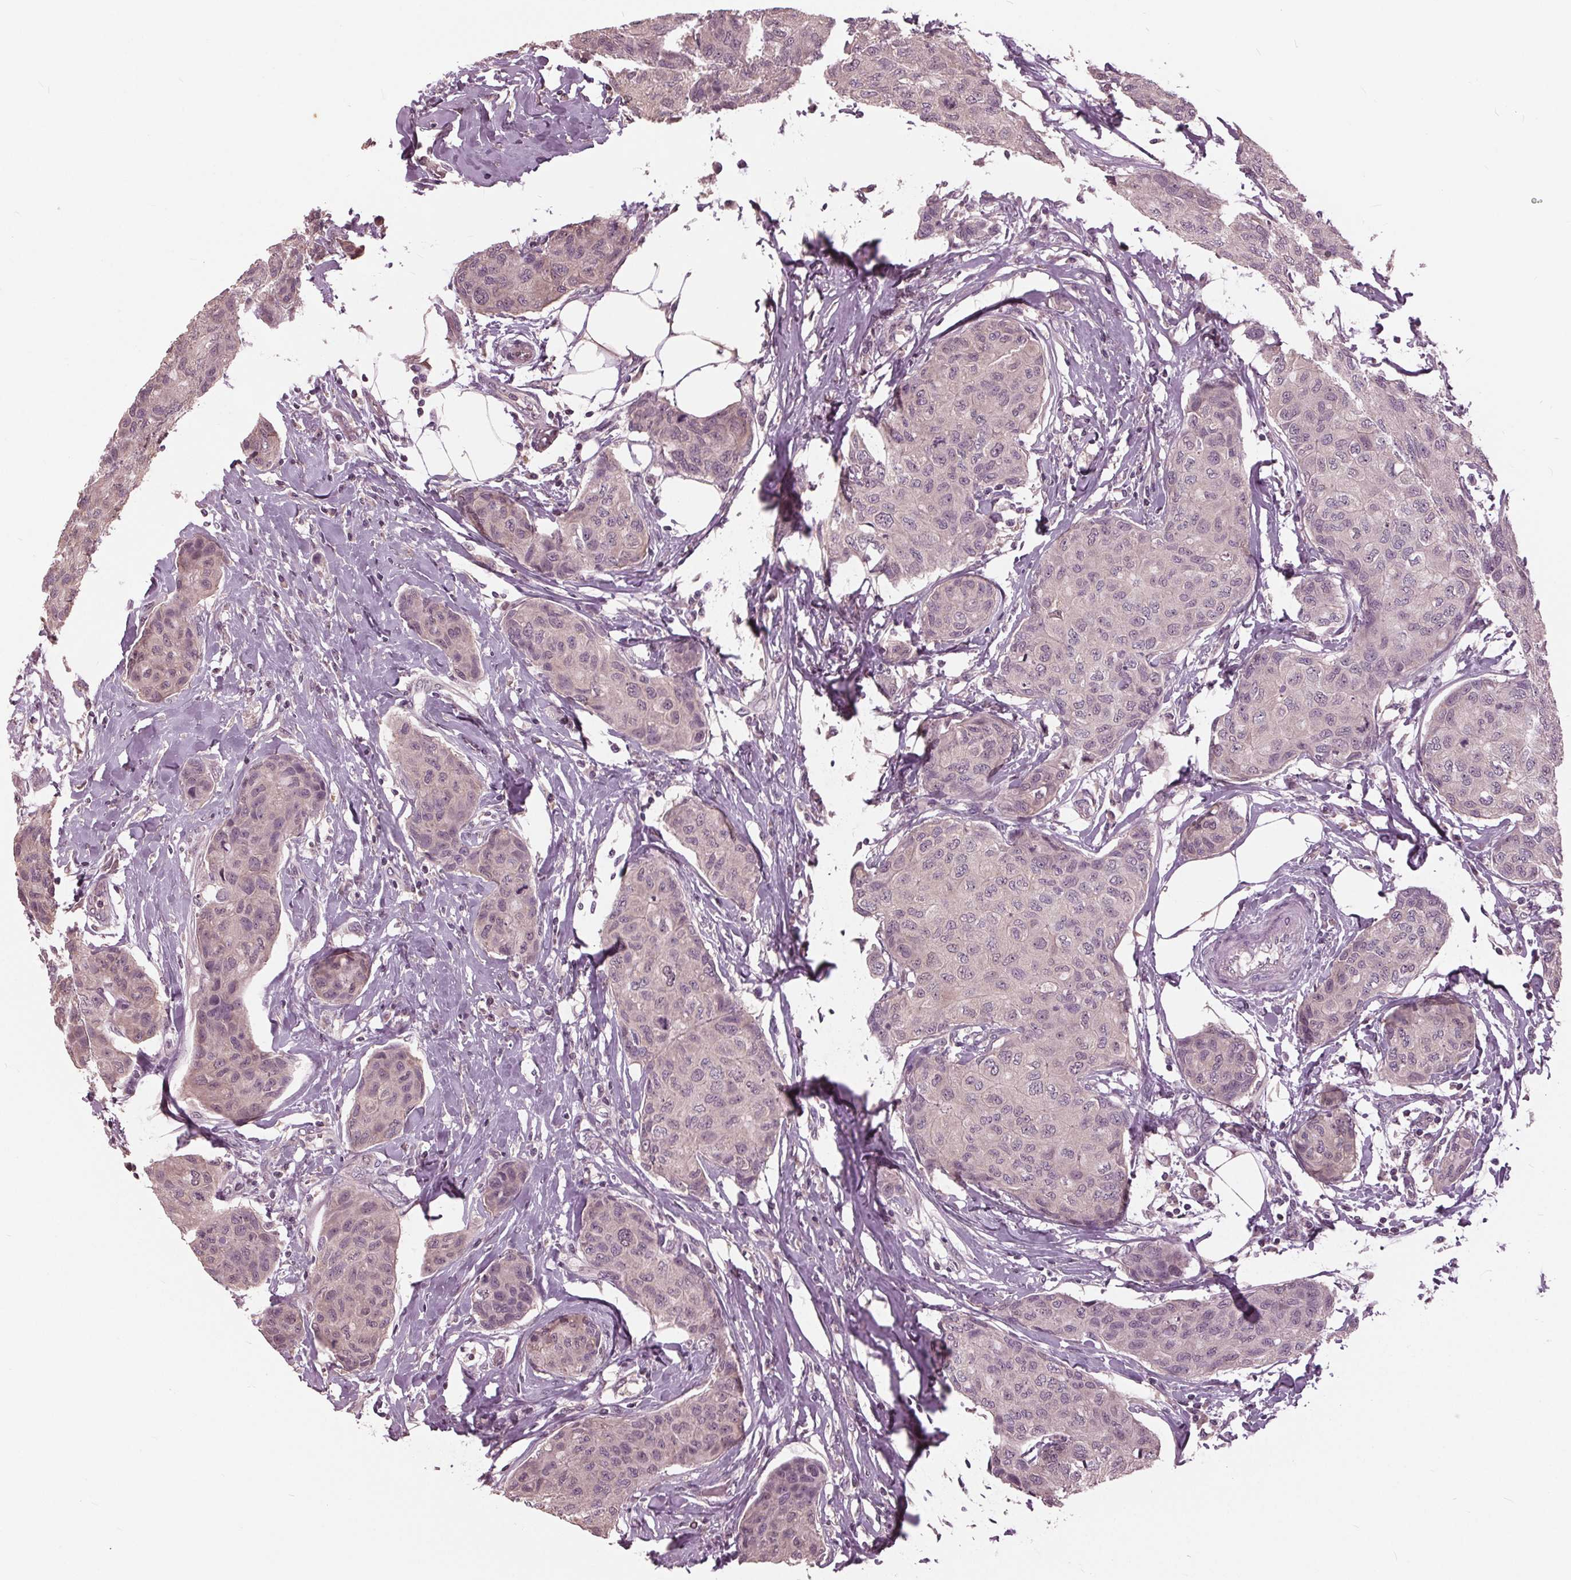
{"staining": {"intensity": "negative", "quantity": "none", "location": "none"}, "tissue": "breast cancer", "cell_type": "Tumor cells", "image_type": "cancer", "snomed": [{"axis": "morphology", "description": "Duct carcinoma"}, {"axis": "topography", "description": "Breast"}], "caption": "This is an immunohistochemistry (IHC) photomicrograph of breast cancer (intraductal carcinoma). There is no expression in tumor cells.", "gene": "SIGLEC6", "patient": {"sex": "female", "age": 80}}